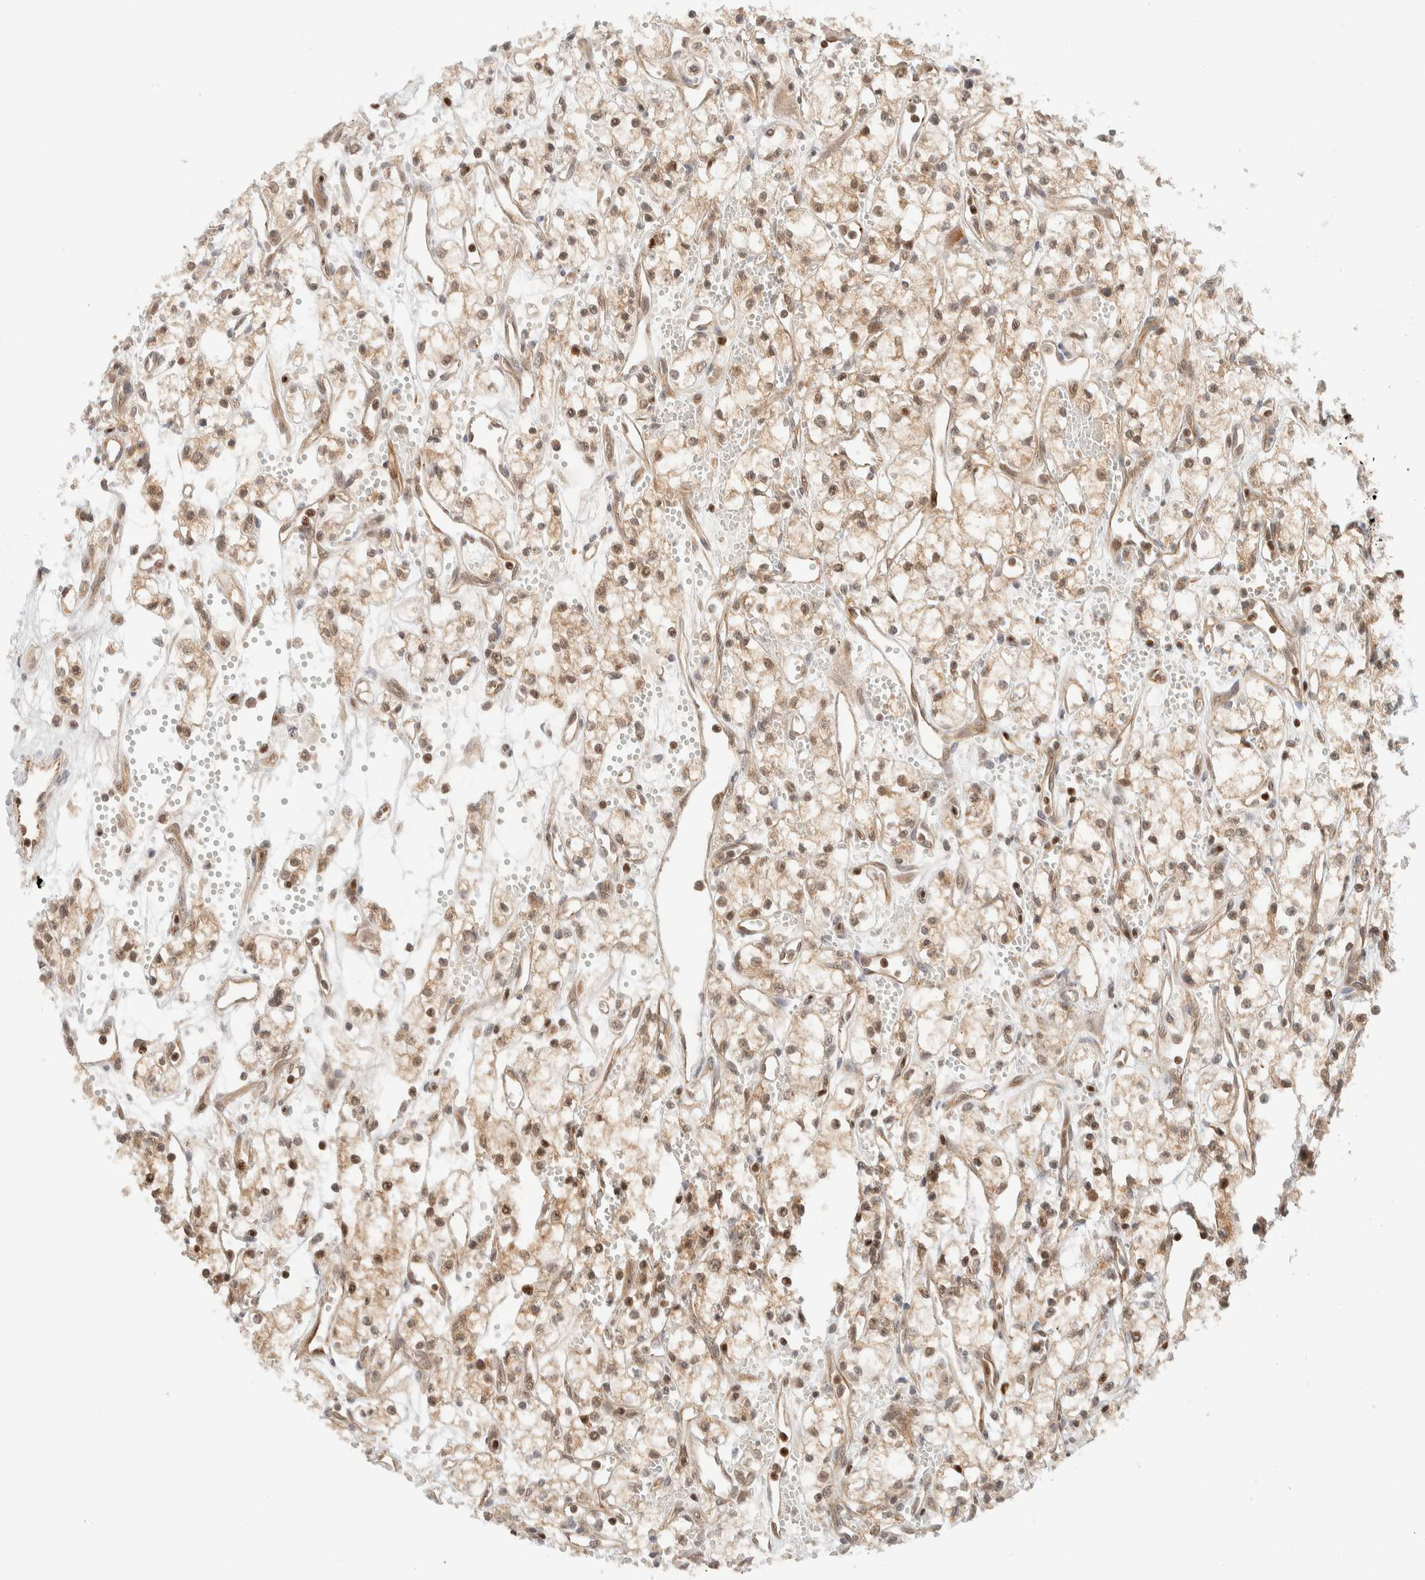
{"staining": {"intensity": "weak", "quantity": ">75%", "location": "cytoplasmic/membranous,nuclear"}, "tissue": "renal cancer", "cell_type": "Tumor cells", "image_type": "cancer", "snomed": [{"axis": "morphology", "description": "Adenocarcinoma, NOS"}, {"axis": "topography", "description": "Kidney"}], "caption": "Immunohistochemistry (IHC) photomicrograph of neoplastic tissue: renal adenocarcinoma stained using immunohistochemistry shows low levels of weak protein expression localized specifically in the cytoplasmic/membranous and nuclear of tumor cells, appearing as a cytoplasmic/membranous and nuclear brown color.", "gene": "C8orf76", "patient": {"sex": "male", "age": 59}}